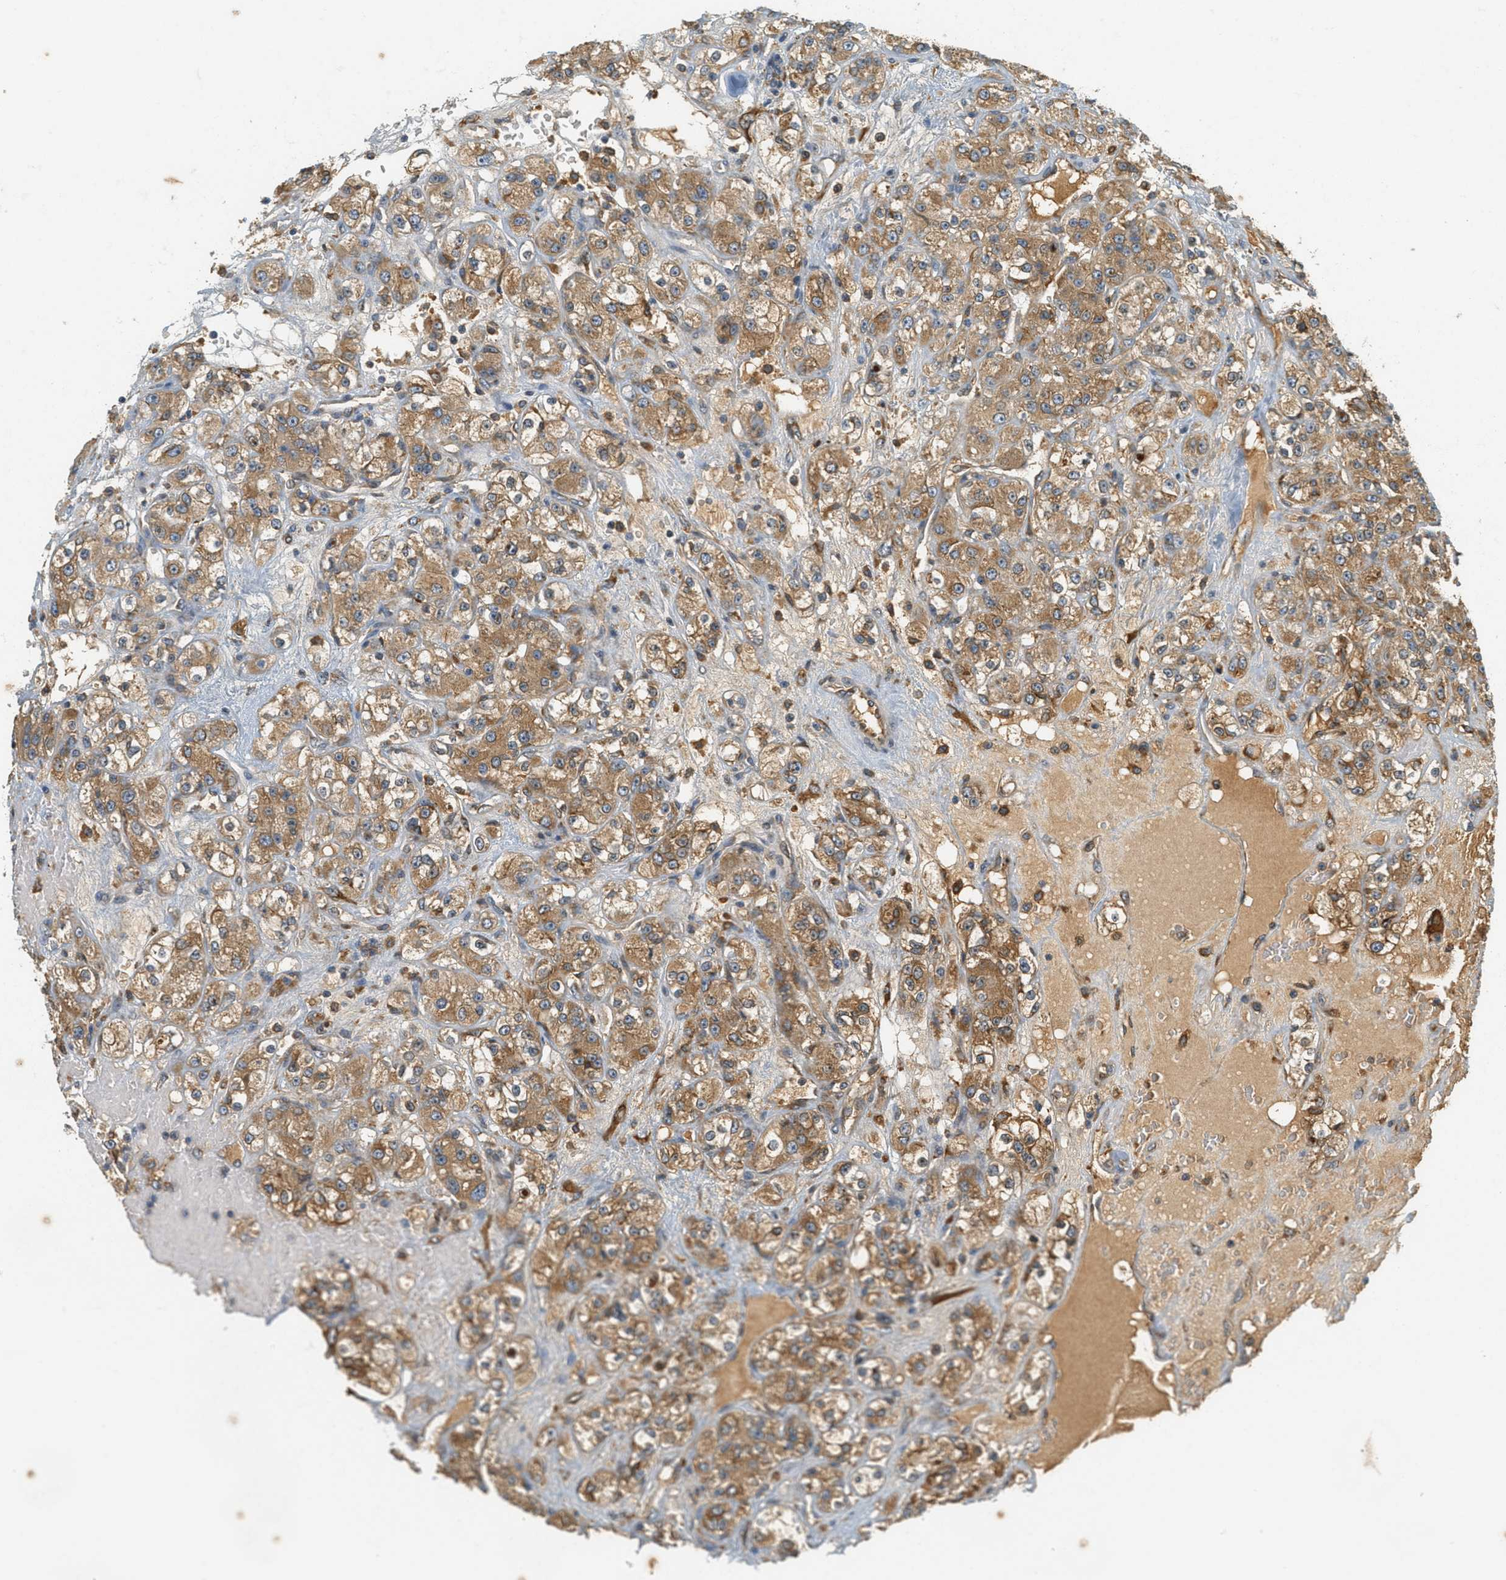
{"staining": {"intensity": "moderate", "quantity": ">75%", "location": "cytoplasmic/membranous"}, "tissue": "renal cancer", "cell_type": "Tumor cells", "image_type": "cancer", "snomed": [{"axis": "morphology", "description": "Normal tissue, NOS"}, {"axis": "morphology", "description": "Adenocarcinoma, NOS"}, {"axis": "topography", "description": "Kidney"}], "caption": "Tumor cells exhibit medium levels of moderate cytoplasmic/membranous staining in approximately >75% of cells in renal adenocarcinoma.", "gene": "PDK1", "patient": {"sex": "male", "age": 61}}